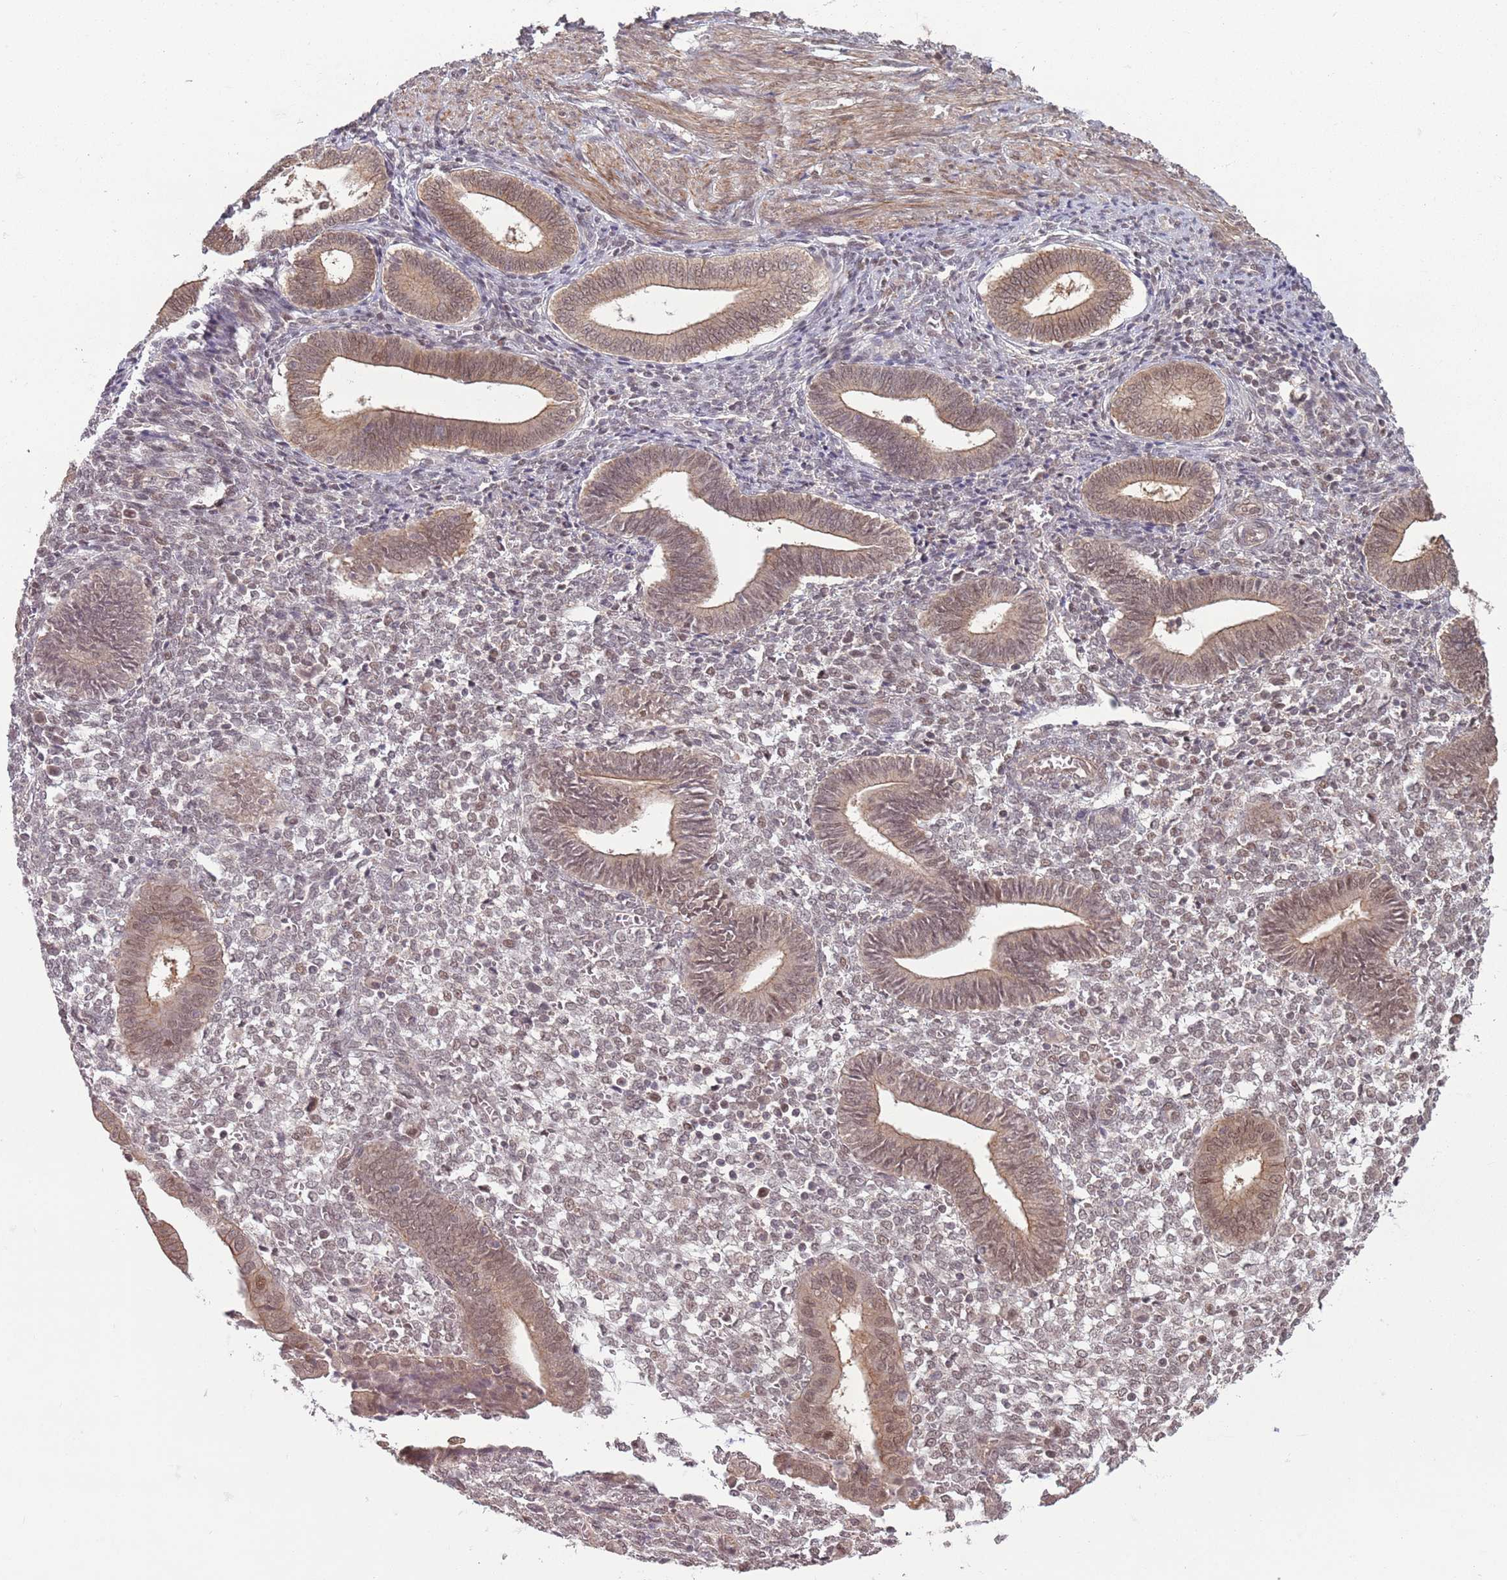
{"staining": {"intensity": "weak", "quantity": "25%-75%", "location": "nuclear"}, "tissue": "endometrium", "cell_type": "Cells in endometrial stroma", "image_type": "normal", "snomed": [{"axis": "morphology", "description": "Normal tissue, NOS"}, {"axis": "topography", "description": "Other"}, {"axis": "topography", "description": "Endometrium"}], "caption": "Weak nuclear positivity for a protein is appreciated in about 25%-75% of cells in endometrial stroma of unremarkable endometrium using immunohistochemistry.", "gene": "CCDC154", "patient": {"sex": "female", "age": 44}}